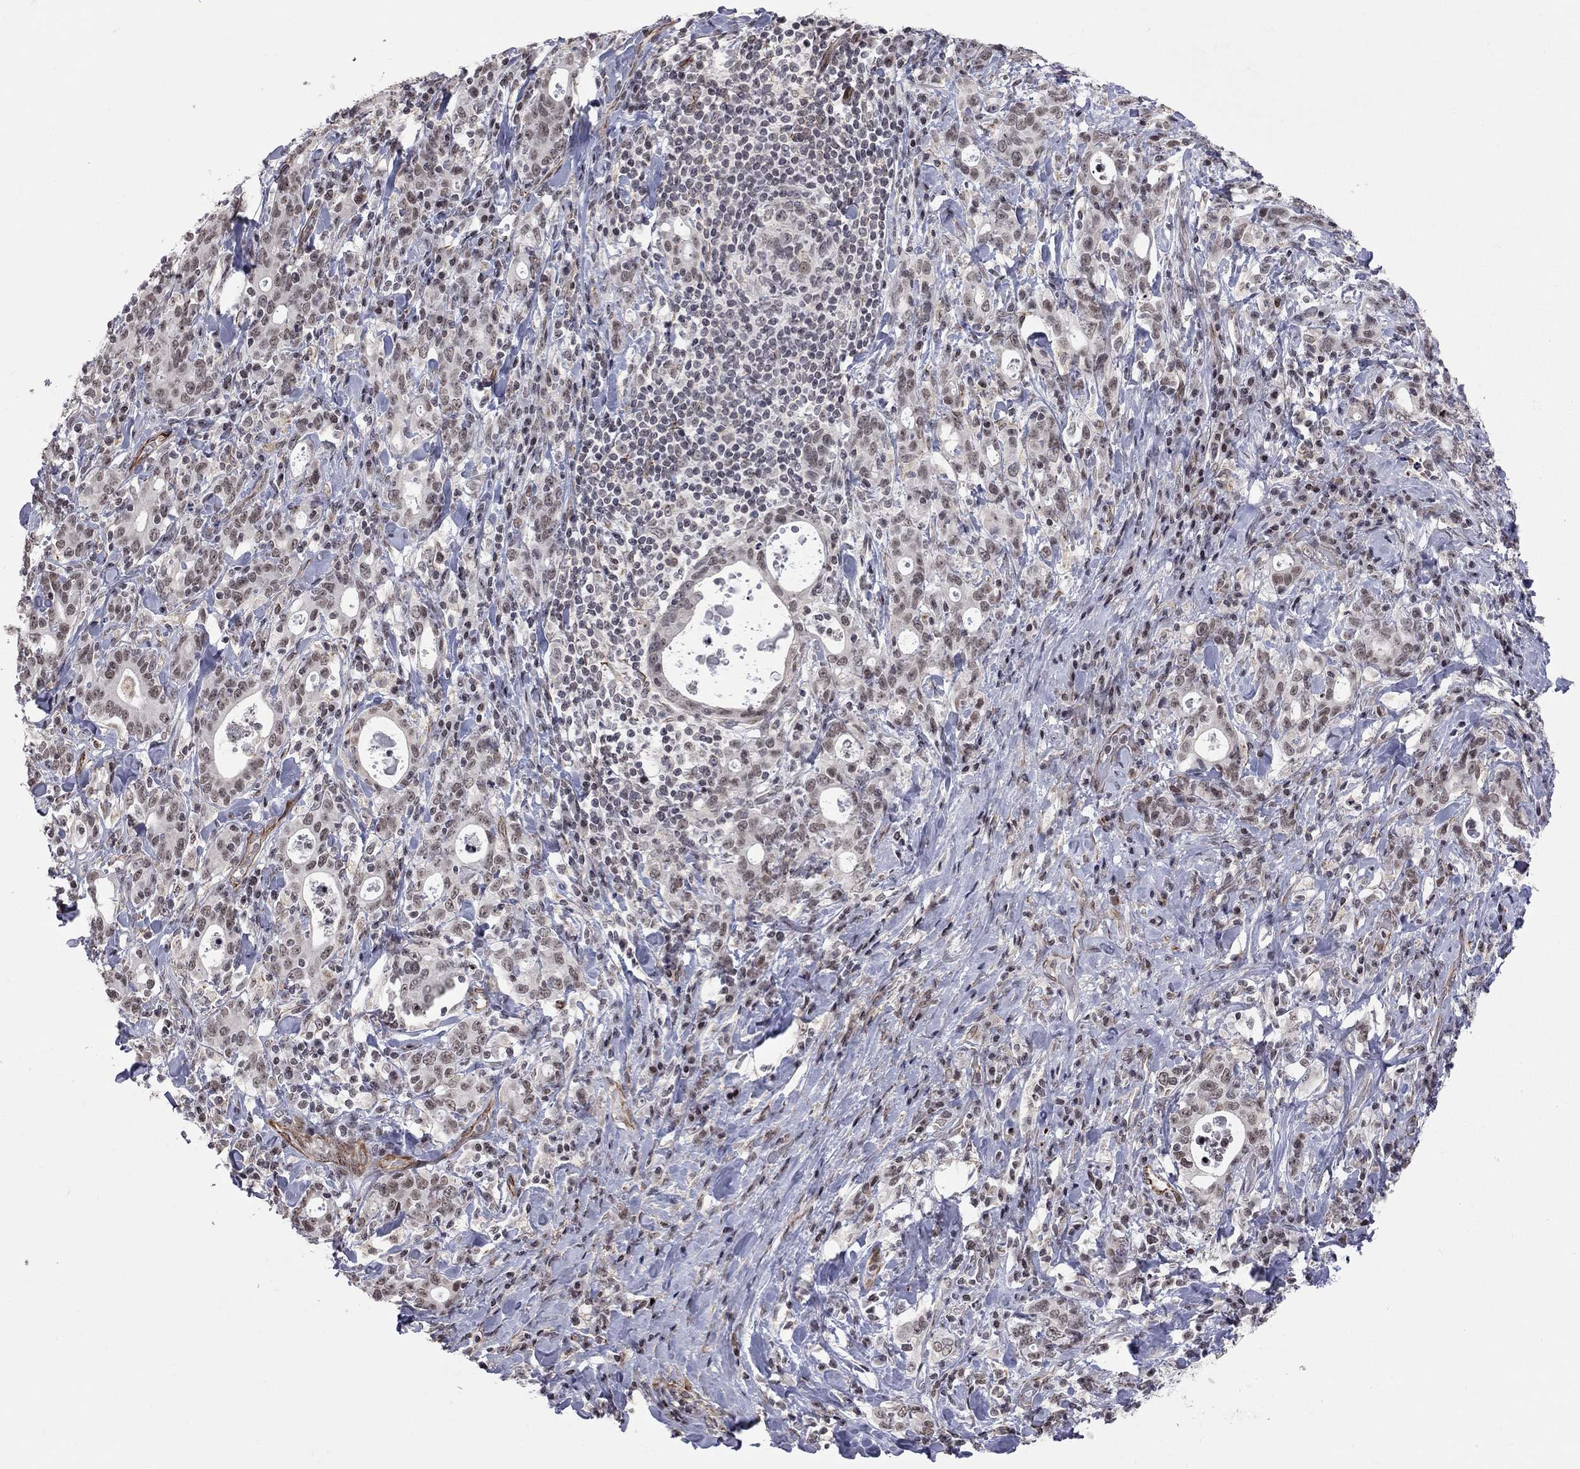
{"staining": {"intensity": "negative", "quantity": "none", "location": "none"}, "tissue": "stomach cancer", "cell_type": "Tumor cells", "image_type": "cancer", "snomed": [{"axis": "morphology", "description": "Adenocarcinoma, NOS"}, {"axis": "topography", "description": "Stomach"}], "caption": "Stomach cancer stained for a protein using immunohistochemistry shows no expression tumor cells.", "gene": "MTNR1B", "patient": {"sex": "male", "age": 79}}